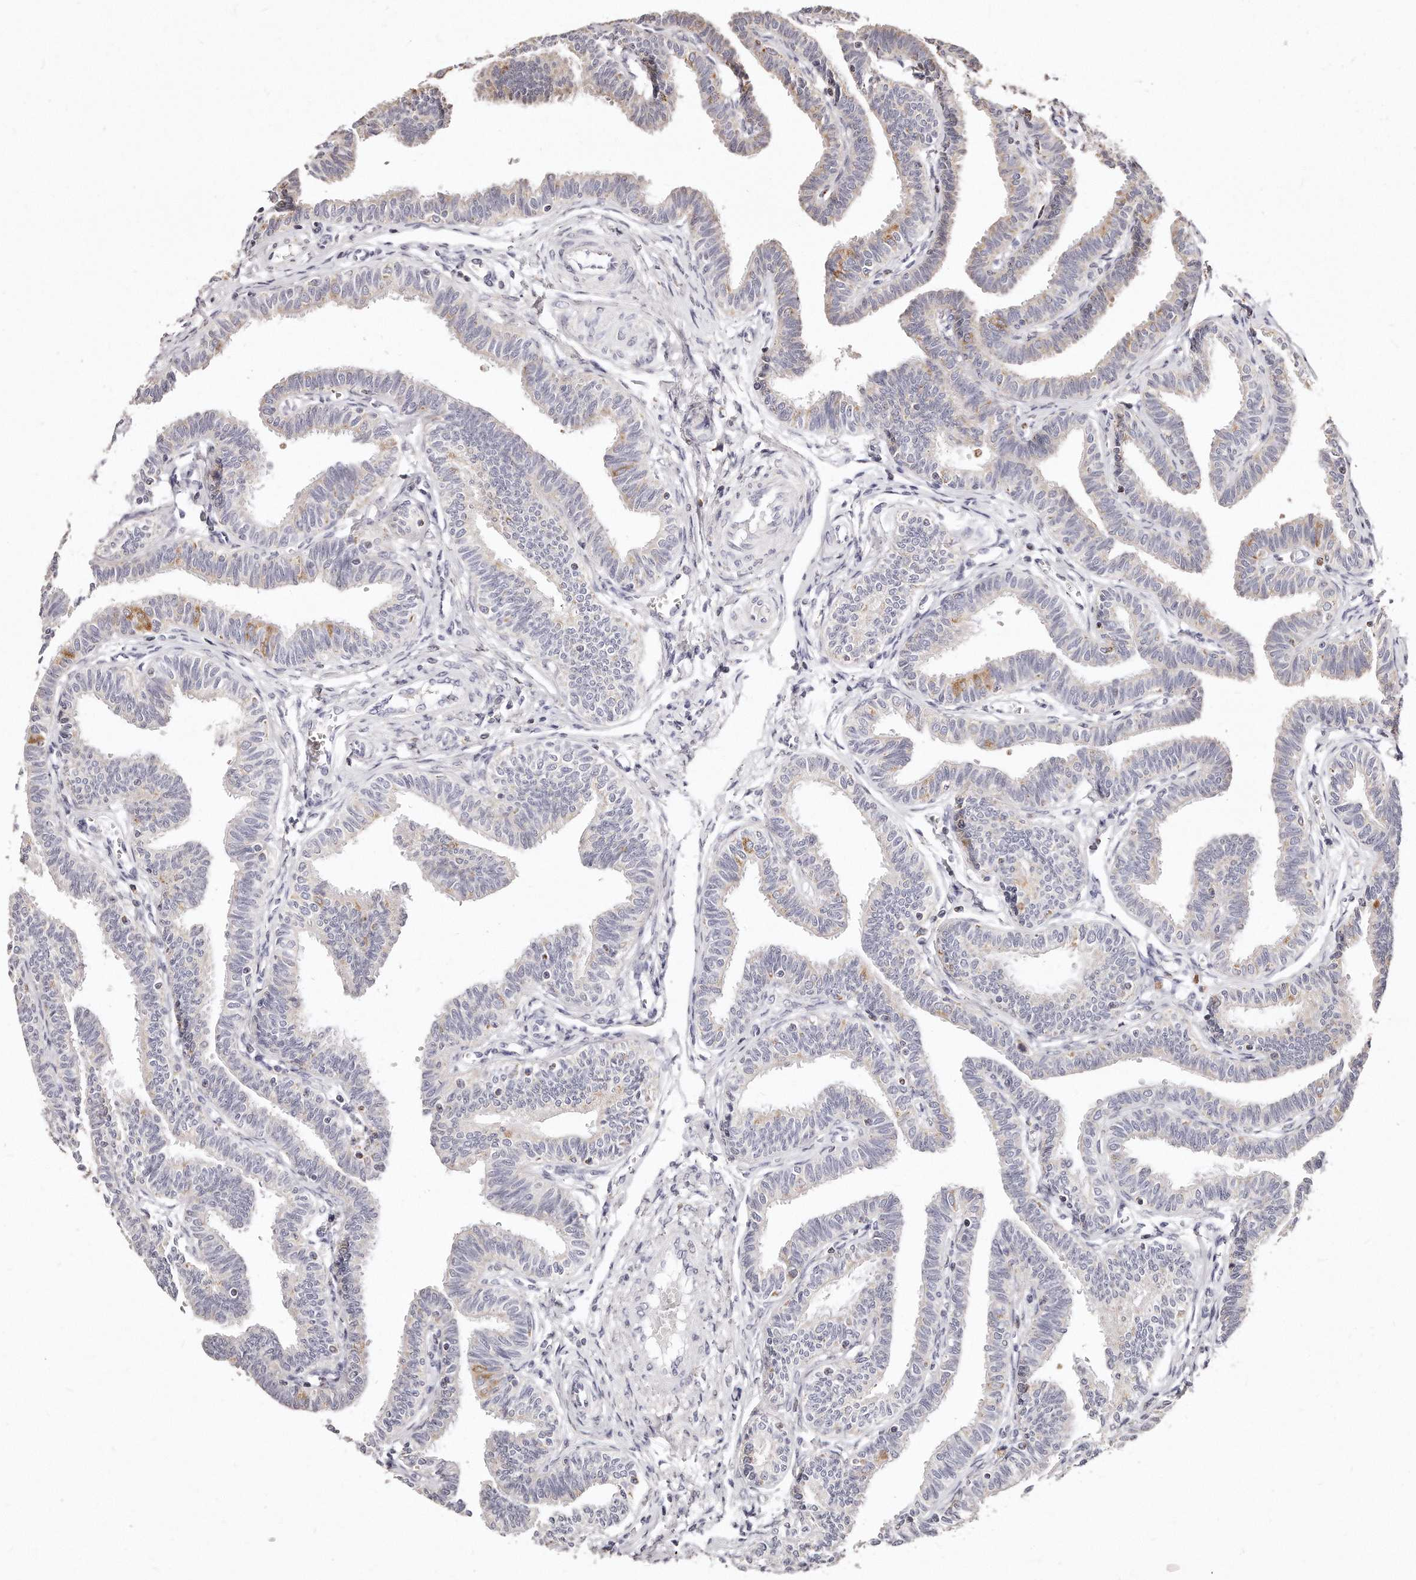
{"staining": {"intensity": "moderate", "quantity": "25%-75%", "location": "cytoplasmic/membranous"}, "tissue": "fallopian tube", "cell_type": "Glandular cells", "image_type": "normal", "snomed": [{"axis": "morphology", "description": "Normal tissue, NOS"}, {"axis": "topography", "description": "Fallopian tube"}, {"axis": "topography", "description": "Ovary"}], "caption": "Fallopian tube stained for a protein (brown) displays moderate cytoplasmic/membranous positive staining in approximately 25%-75% of glandular cells.", "gene": "RTKN", "patient": {"sex": "female", "age": 23}}